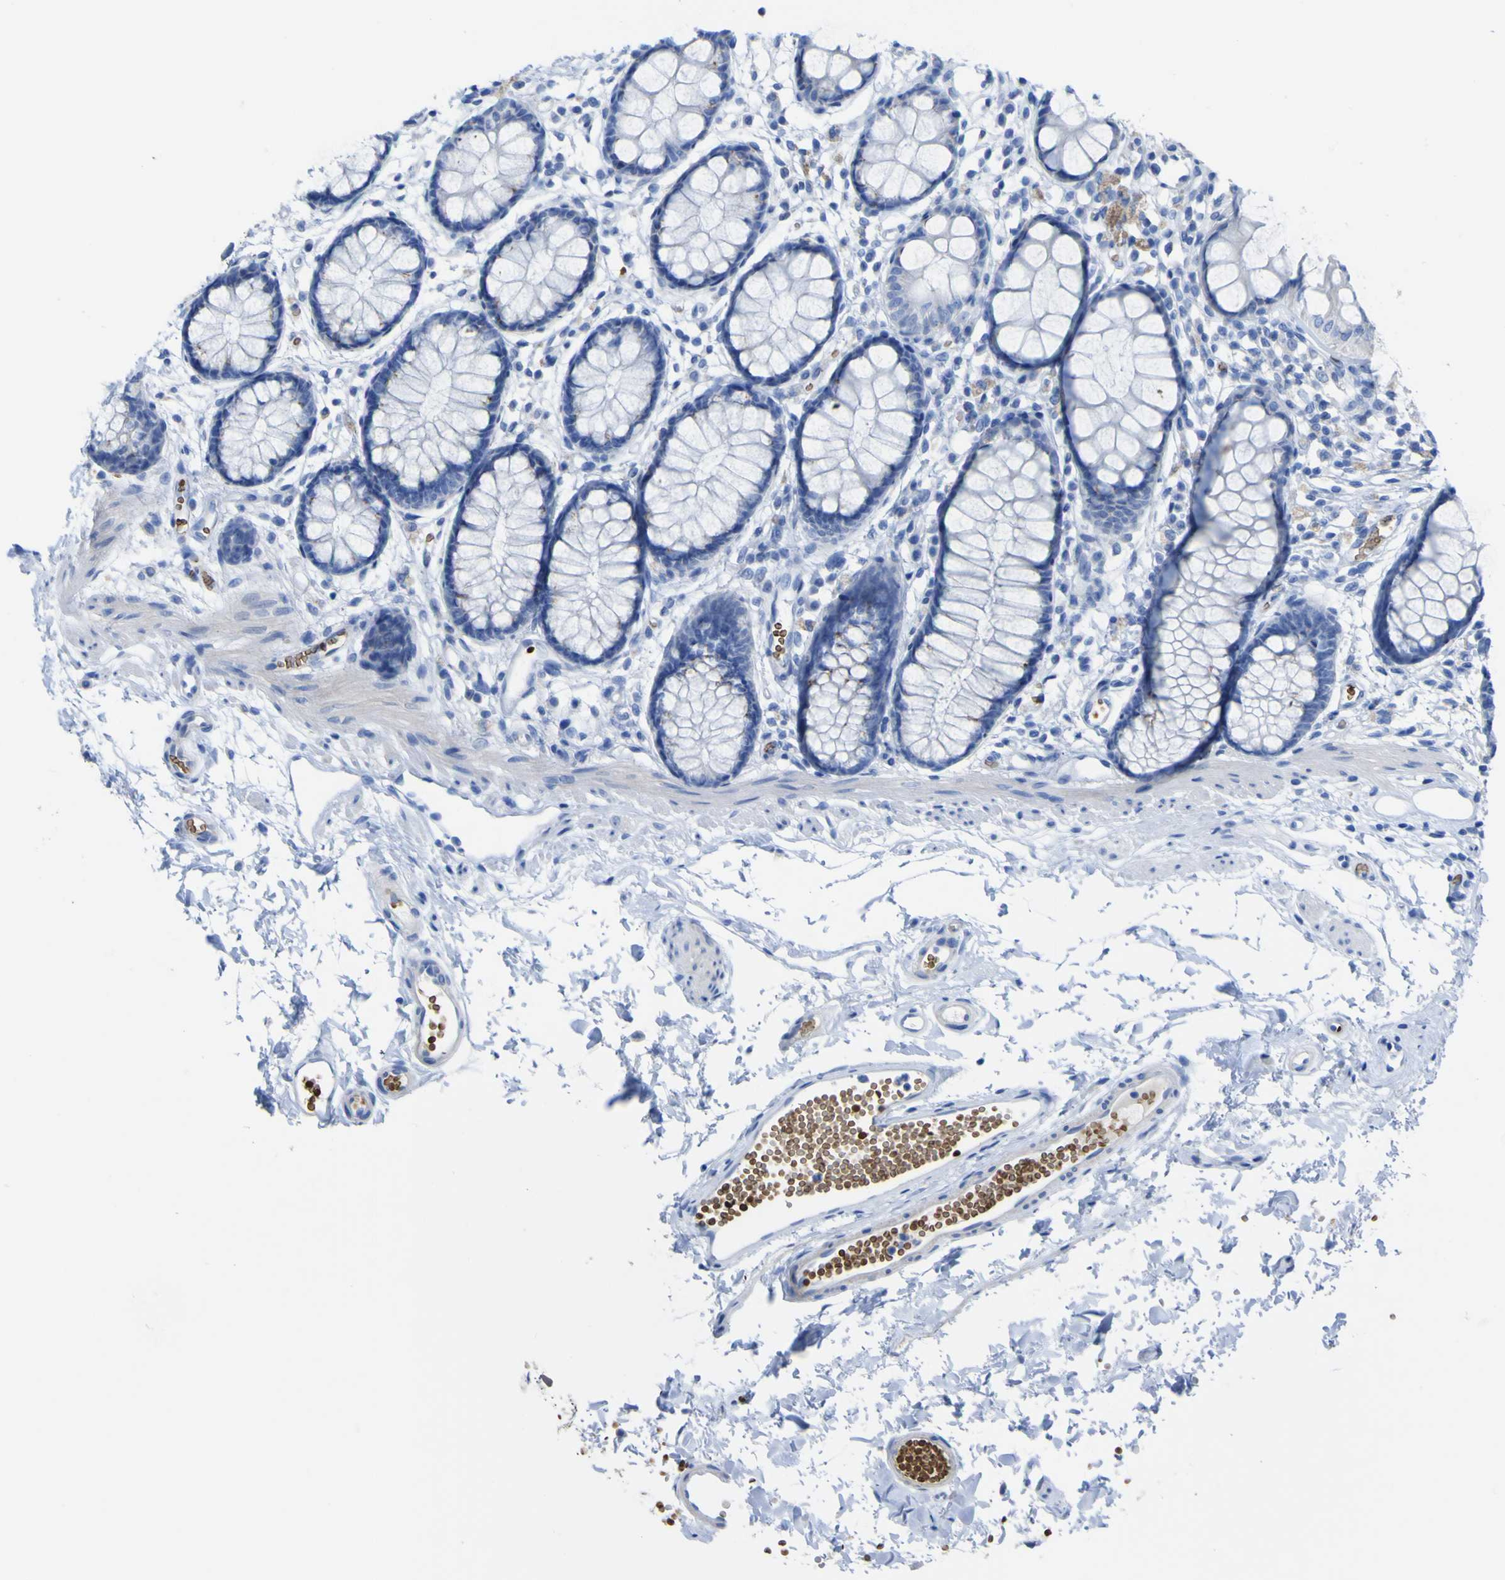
{"staining": {"intensity": "negative", "quantity": "none", "location": "none"}, "tissue": "rectum", "cell_type": "Glandular cells", "image_type": "normal", "snomed": [{"axis": "morphology", "description": "Normal tissue, NOS"}, {"axis": "topography", "description": "Rectum"}], "caption": "Immunohistochemistry (IHC) image of benign rectum stained for a protein (brown), which demonstrates no staining in glandular cells.", "gene": "GCM1", "patient": {"sex": "female", "age": 66}}